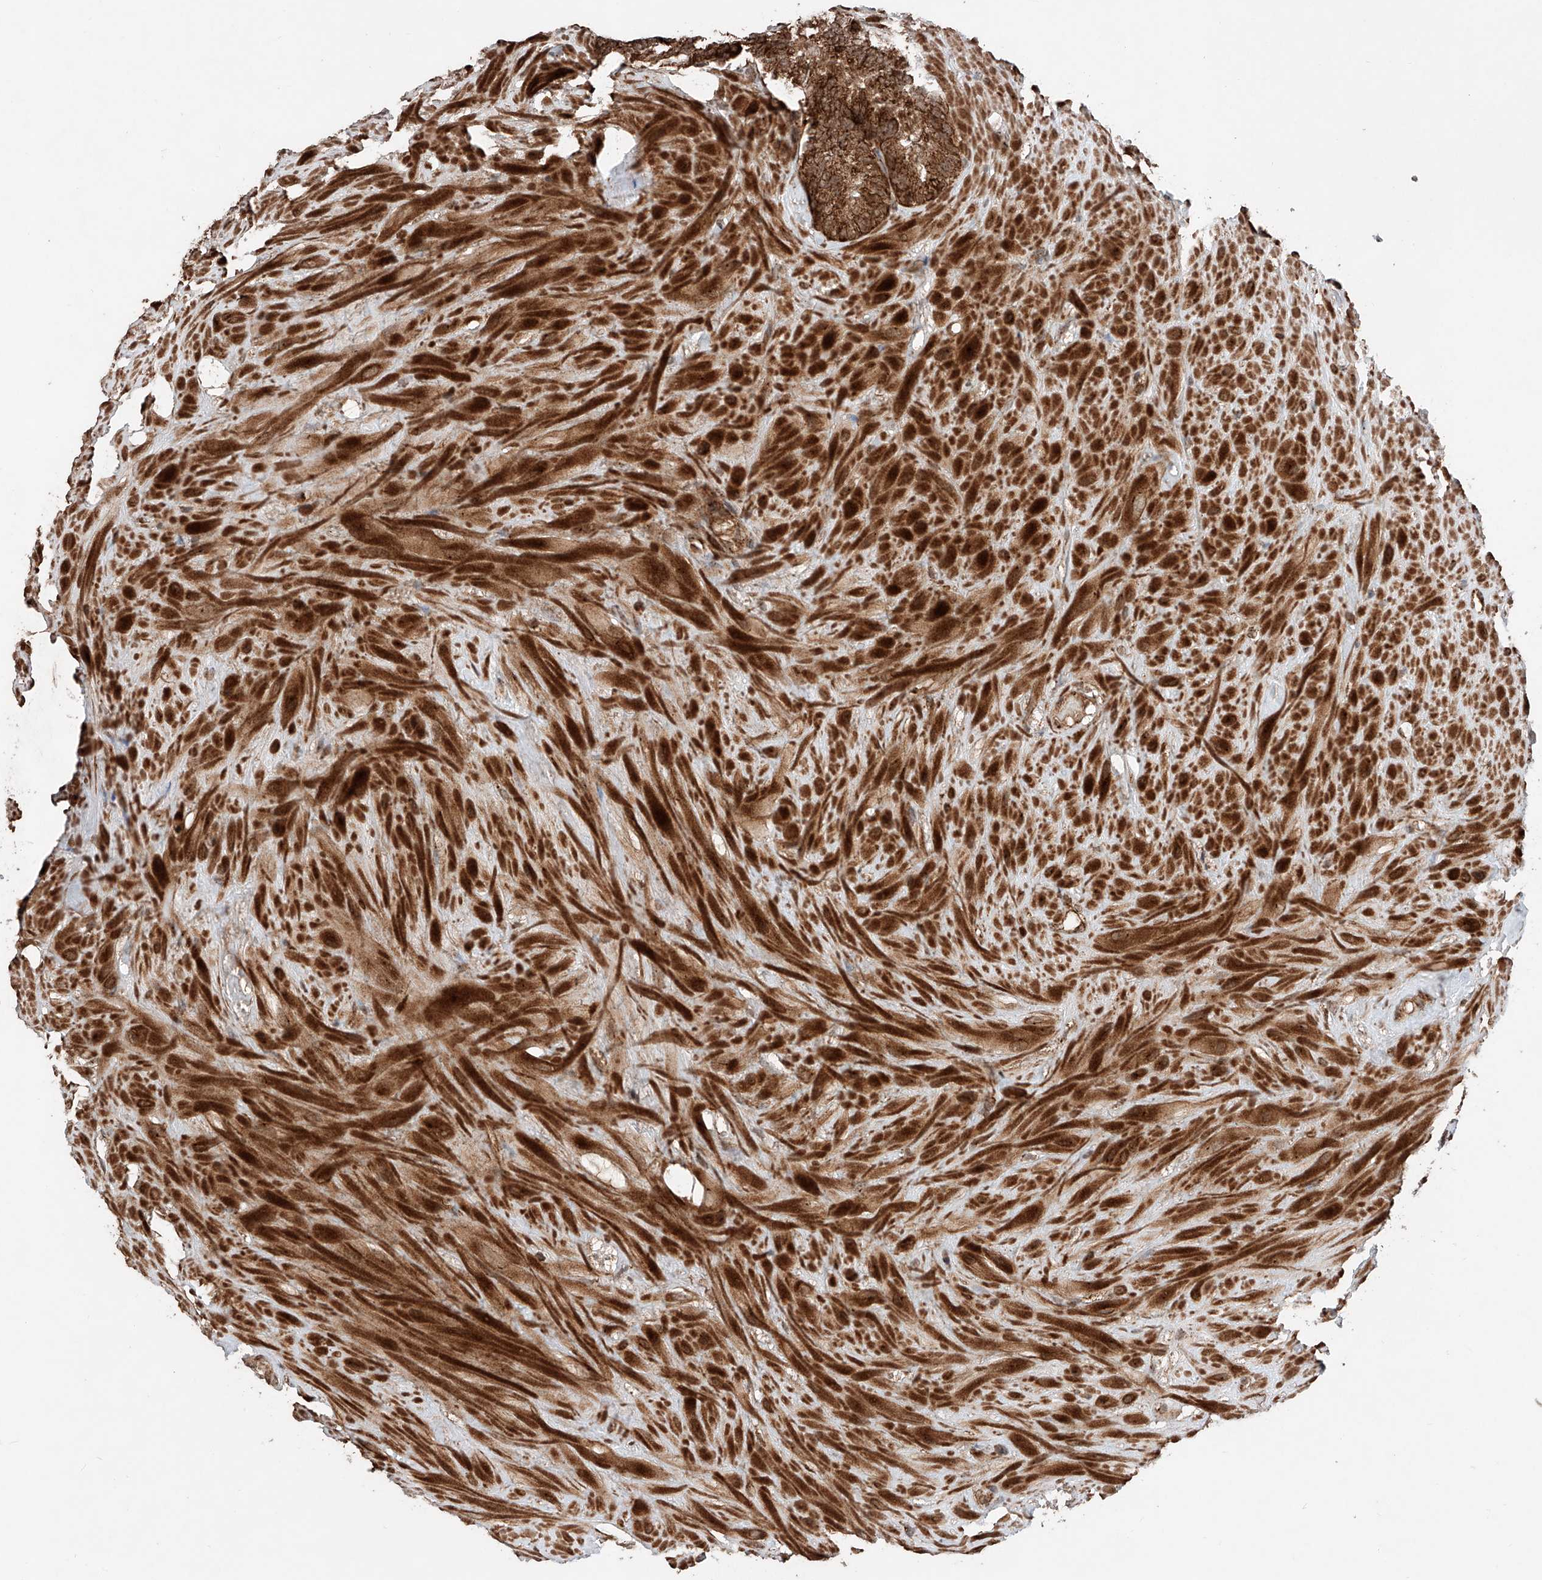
{"staining": {"intensity": "strong", "quantity": ">75%", "location": "cytoplasmic/membranous"}, "tissue": "seminal vesicle", "cell_type": "Glandular cells", "image_type": "normal", "snomed": [{"axis": "morphology", "description": "Normal tissue, NOS"}, {"axis": "topography", "description": "Seminal veicle"}], "caption": "A histopathology image showing strong cytoplasmic/membranous staining in about >75% of glandular cells in unremarkable seminal vesicle, as visualized by brown immunohistochemical staining.", "gene": "ZSCAN29", "patient": {"sex": "male", "age": 80}}